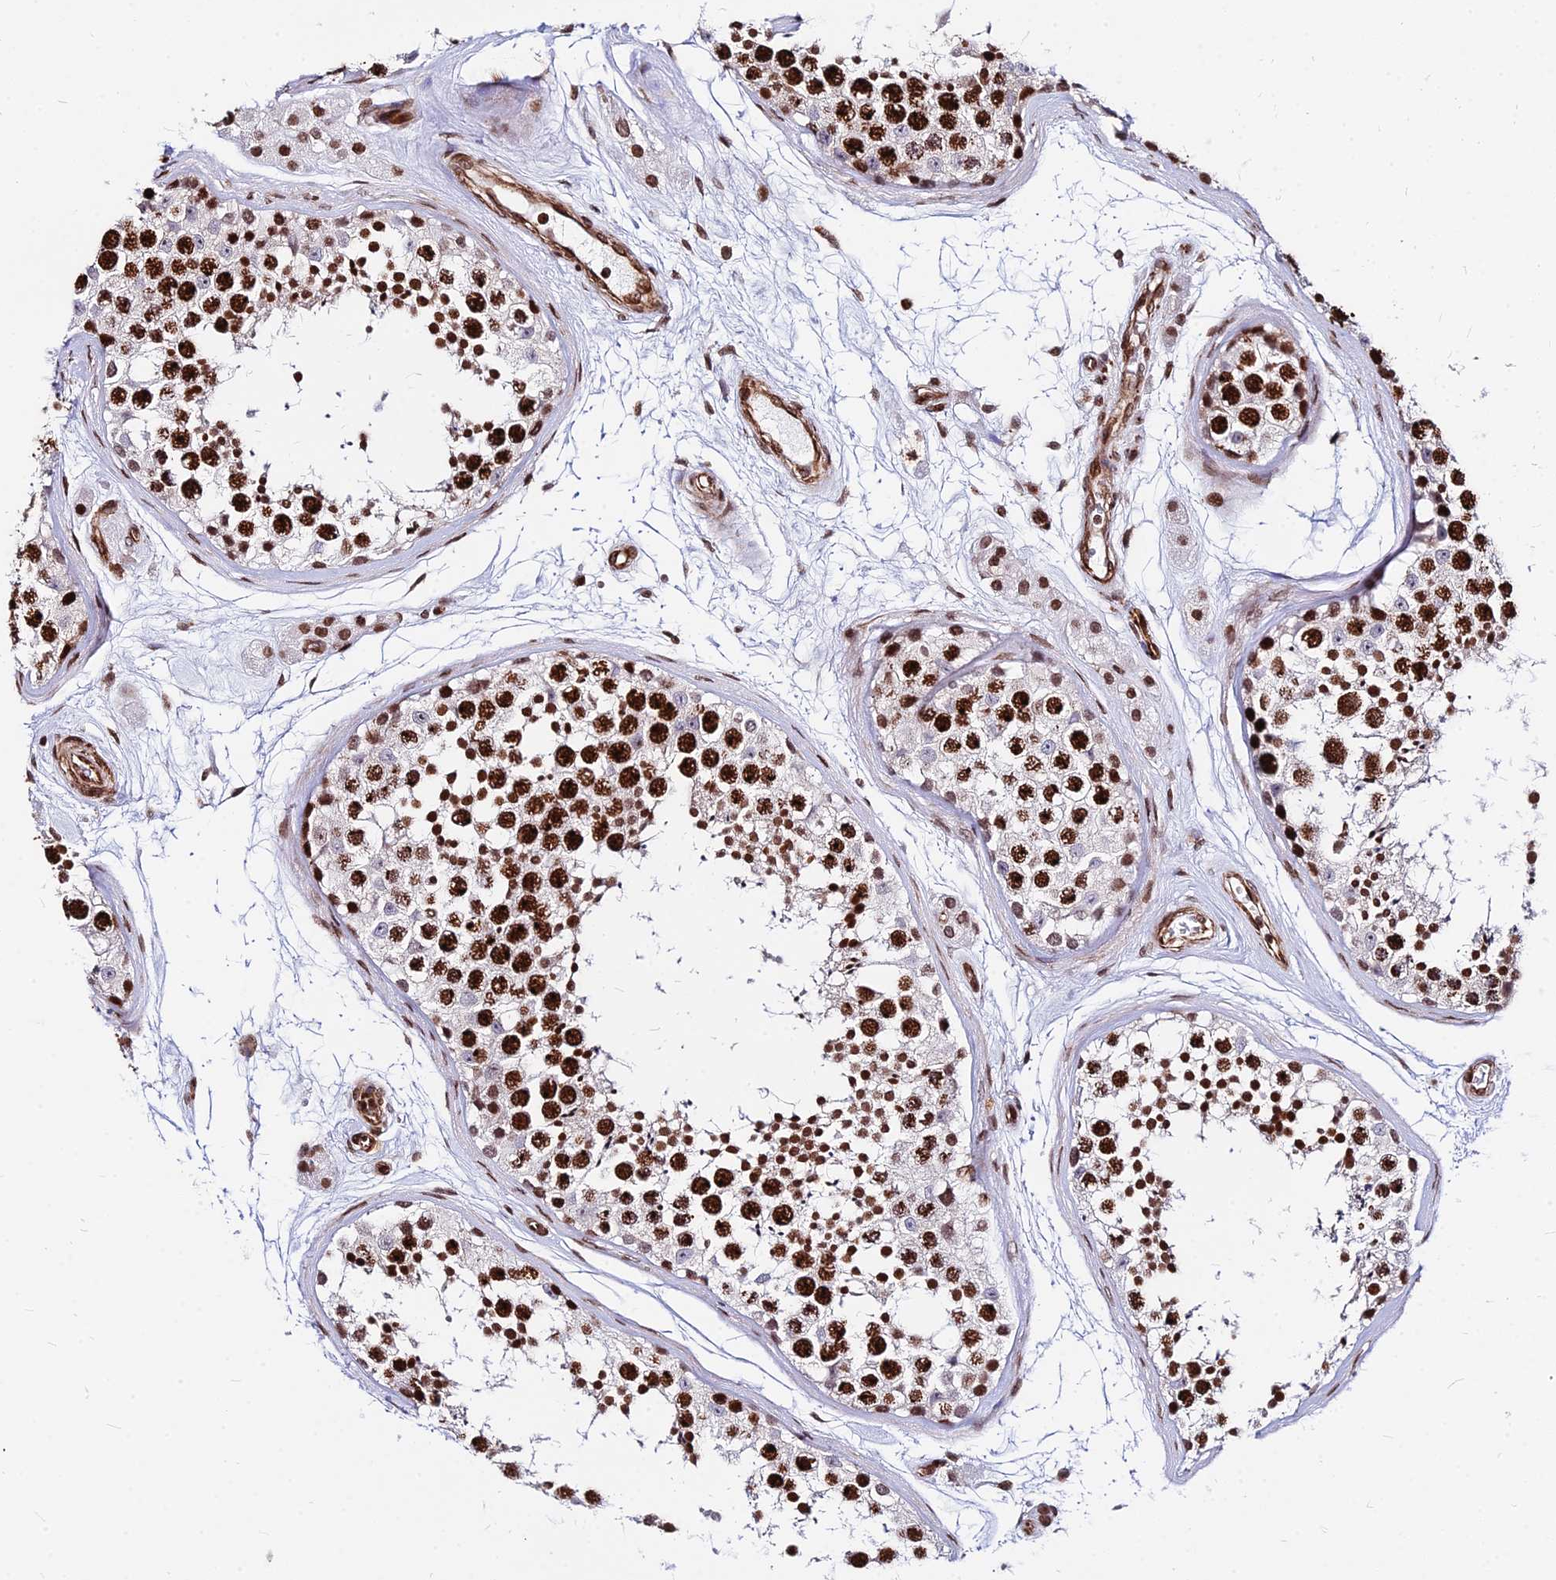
{"staining": {"intensity": "strong", "quantity": ">75%", "location": "nuclear"}, "tissue": "testis", "cell_type": "Cells in seminiferous ducts", "image_type": "normal", "snomed": [{"axis": "morphology", "description": "Normal tissue, NOS"}, {"axis": "topography", "description": "Testis"}], "caption": "Human testis stained for a protein (brown) exhibits strong nuclear positive staining in approximately >75% of cells in seminiferous ducts.", "gene": "NYAP2", "patient": {"sex": "male", "age": 56}}